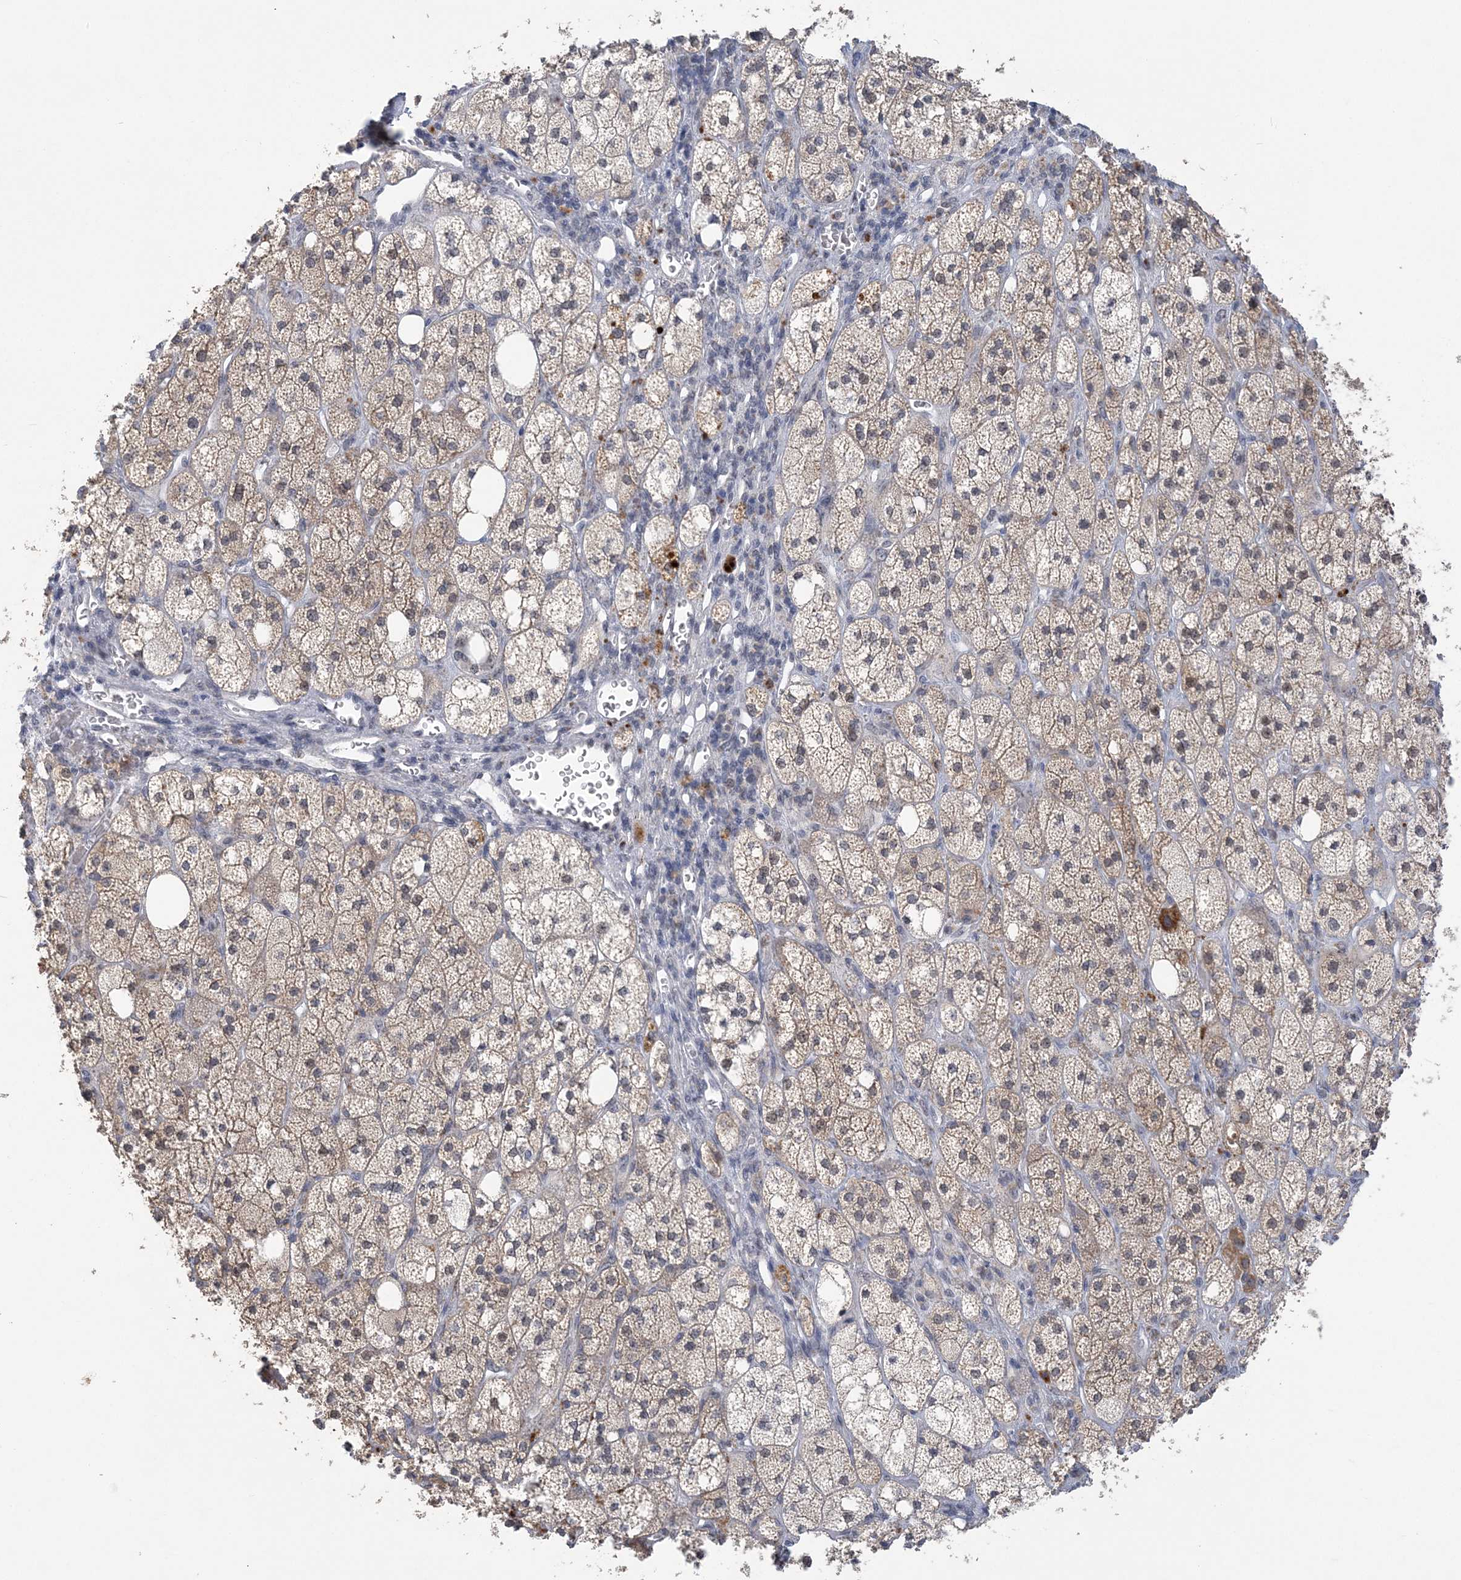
{"staining": {"intensity": "moderate", "quantity": ">75%", "location": "cytoplasmic/membranous,nuclear"}, "tissue": "adrenal gland", "cell_type": "Glandular cells", "image_type": "normal", "snomed": [{"axis": "morphology", "description": "Normal tissue, NOS"}, {"axis": "topography", "description": "Adrenal gland"}], "caption": "Immunohistochemistry histopathology image of benign adrenal gland: adrenal gland stained using immunohistochemistry demonstrates medium levels of moderate protein expression localized specifically in the cytoplasmic/membranous,nuclear of glandular cells, appearing as a cytoplasmic/membranous,nuclear brown color.", "gene": "ZBTB7A", "patient": {"sex": "male", "age": 61}}